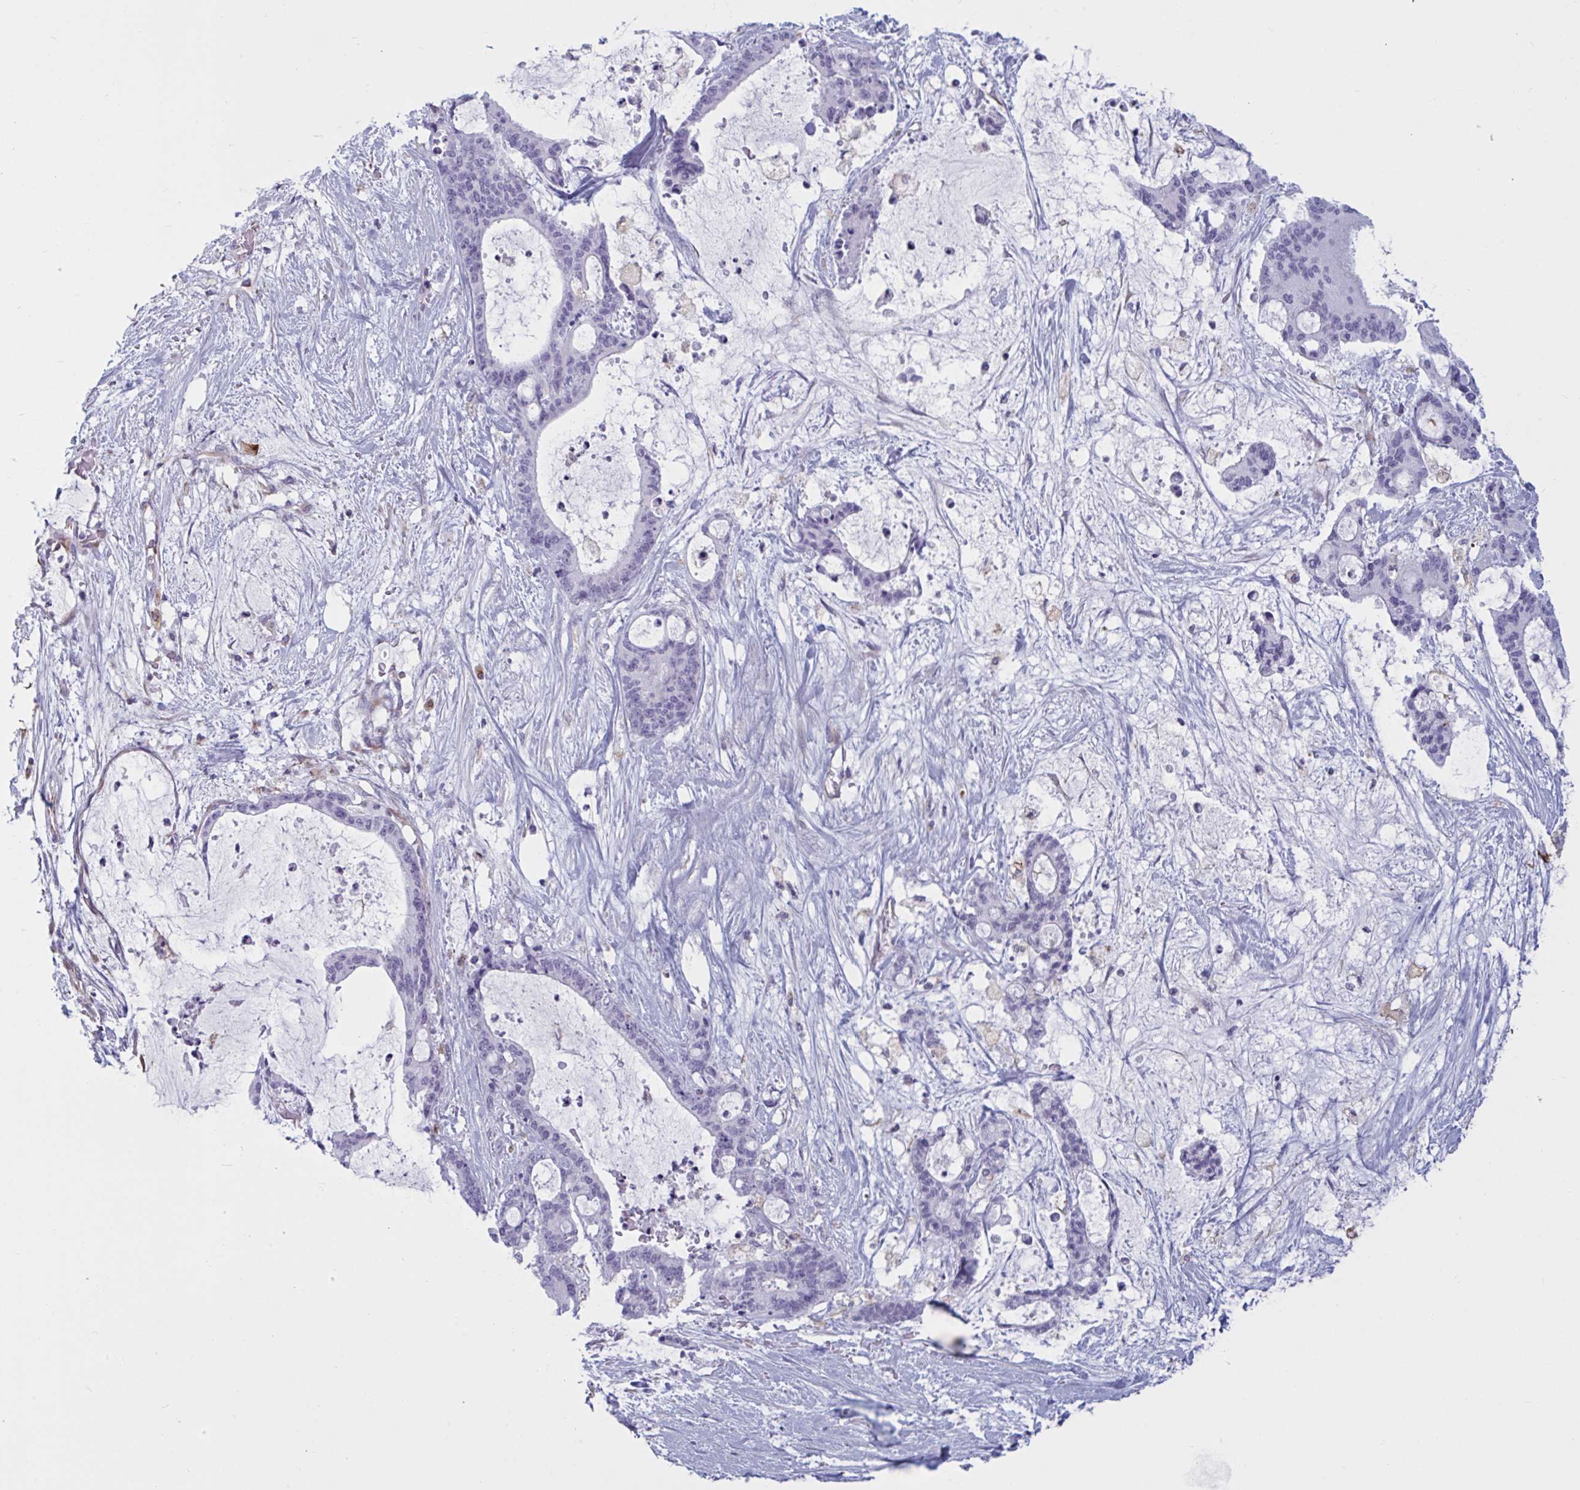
{"staining": {"intensity": "negative", "quantity": "none", "location": "none"}, "tissue": "liver cancer", "cell_type": "Tumor cells", "image_type": "cancer", "snomed": [{"axis": "morphology", "description": "Normal tissue, NOS"}, {"axis": "morphology", "description": "Cholangiocarcinoma"}, {"axis": "topography", "description": "Liver"}, {"axis": "topography", "description": "Peripheral nerve tissue"}], "caption": "High magnification brightfield microscopy of cholangiocarcinoma (liver) stained with DAB (brown) and counterstained with hematoxylin (blue): tumor cells show no significant expression.", "gene": "OR1L3", "patient": {"sex": "female", "age": 73}}